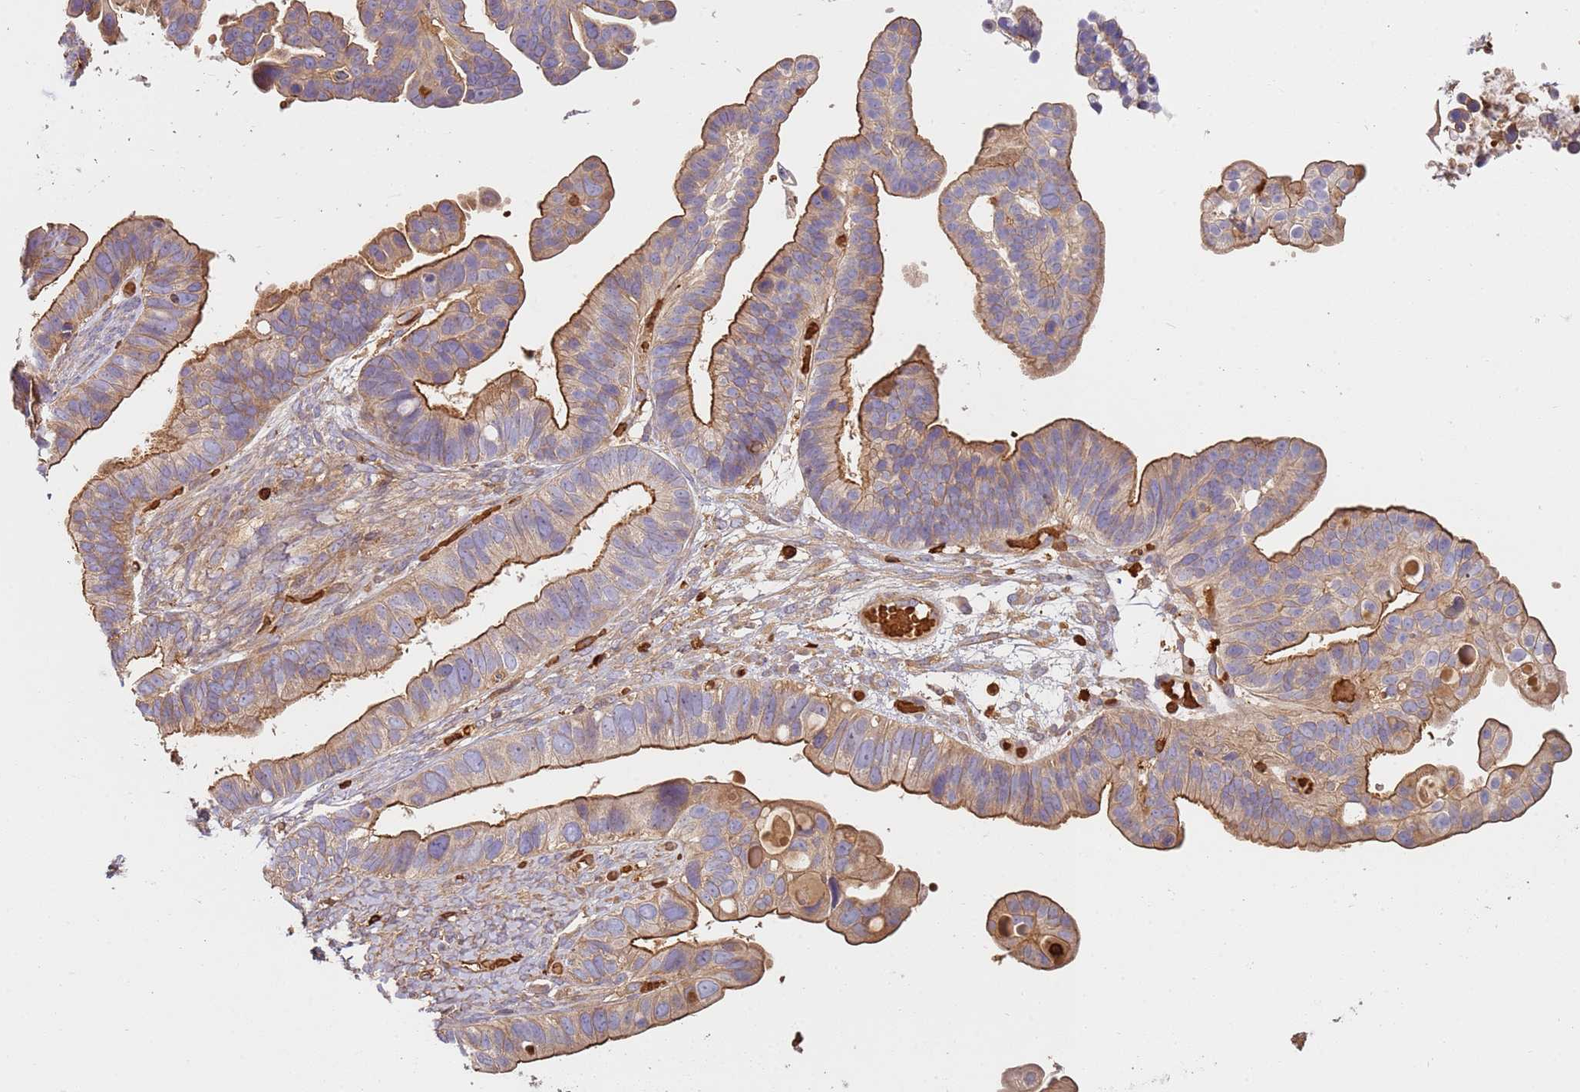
{"staining": {"intensity": "moderate", "quantity": ">75%", "location": "cytoplasmic/membranous"}, "tissue": "ovarian cancer", "cell_type": "Tumor cells", "image_type": "cancer", "snomed": [{"axis": "morphology", "description": "Cystadenocarcinoma, serous, NOS"}, {"axis": "topography", "description": "Ovary"}], "caption": "Immunohistochemistry (IHC) image of human ovarian cancer stained for a protein (brown), which exhibits medium levels of moderate cytoplasmic/membranous staining in approximately >75% of tumor cells.", "gene": "OR6P1", "patient": {"sex": "female", "age": 56}}